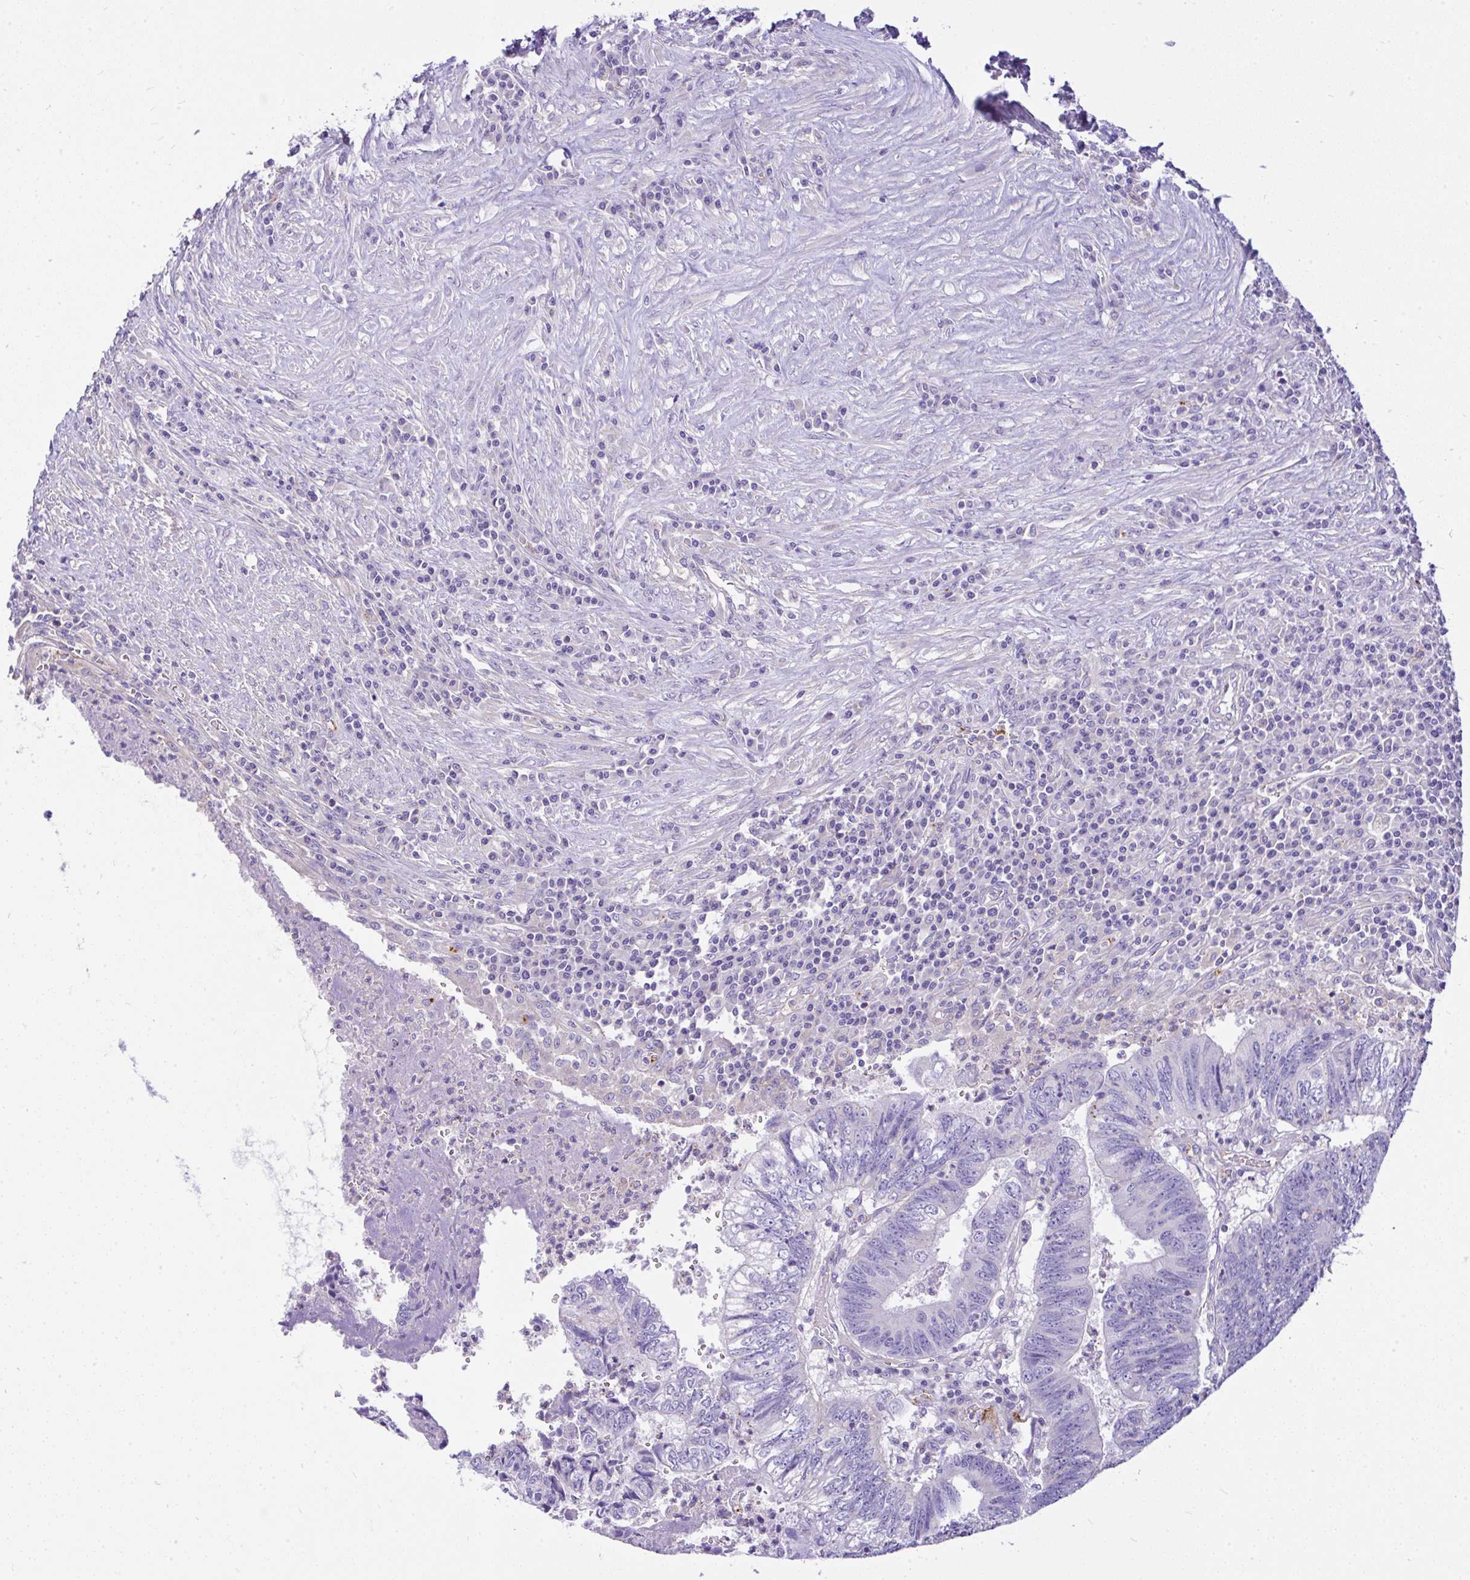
{"staining": {"intensity": "negative", "quantity": "none", "location": "none"}, "tissue": "colorectal cancer", "cell_type": "Tumor cells", "image_type": "cancer", "snomed": [{"axis": "morphology", "description": "Adenocarcinoma, NOS"}, {"axis": "topography", "description": "Colon"}], "caption": "A photomicrograph of colorectal adenocarcinoma stained for a protein exhibits no brown staining in tumor cells.", "gene": "CCDC142", "patient": {"sex": "male", "age": 86}}